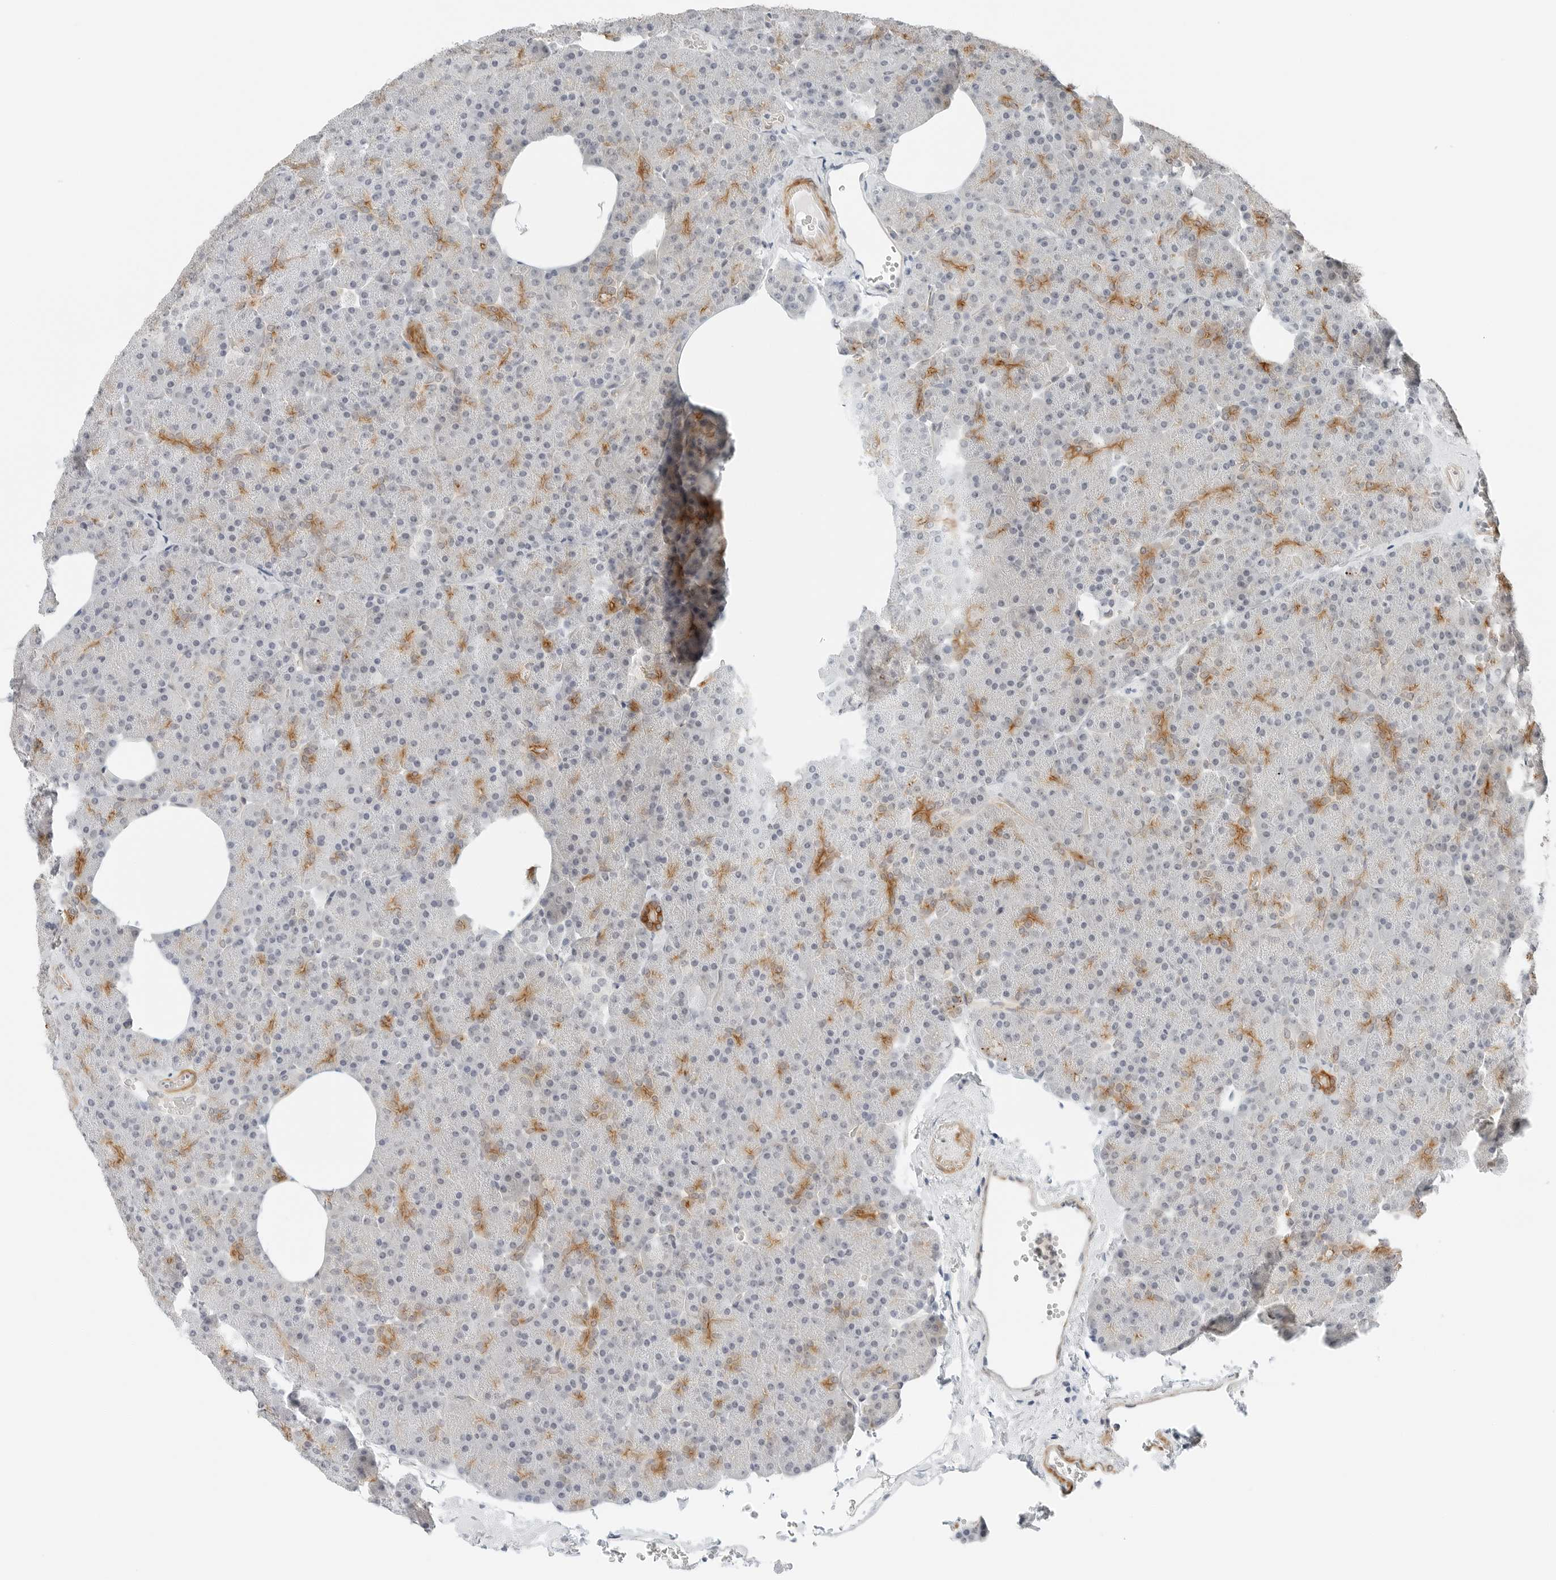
{"staining": {"intensity": "strong", "quantity": "25%-75%", "location": "cytoplasmic/membranous"}, "tissue": "pancreas", "cell_type": "Exocrine glandular cells", "image_type": "normal", "snomed": [{"axis": "morphology", "description": "Normal tissue, NOS"}, {"axis": "morphology", "description": "Carcinoid, malignant, NOS"}, {"axis": "topography", "description": "Pancreas"}], "caption": "Immunohistochemistry photomicrograph of normal pancreas: pancreas stained using IHC reveals high levels of strong protein expression localized specifically in the cytoplasmic/membranous of exocrine glandular cells, appearing as a cytoplasmic/membranous brown color.", "gene": "IQCC", "patient": {"sex": "female", "age": 35}}